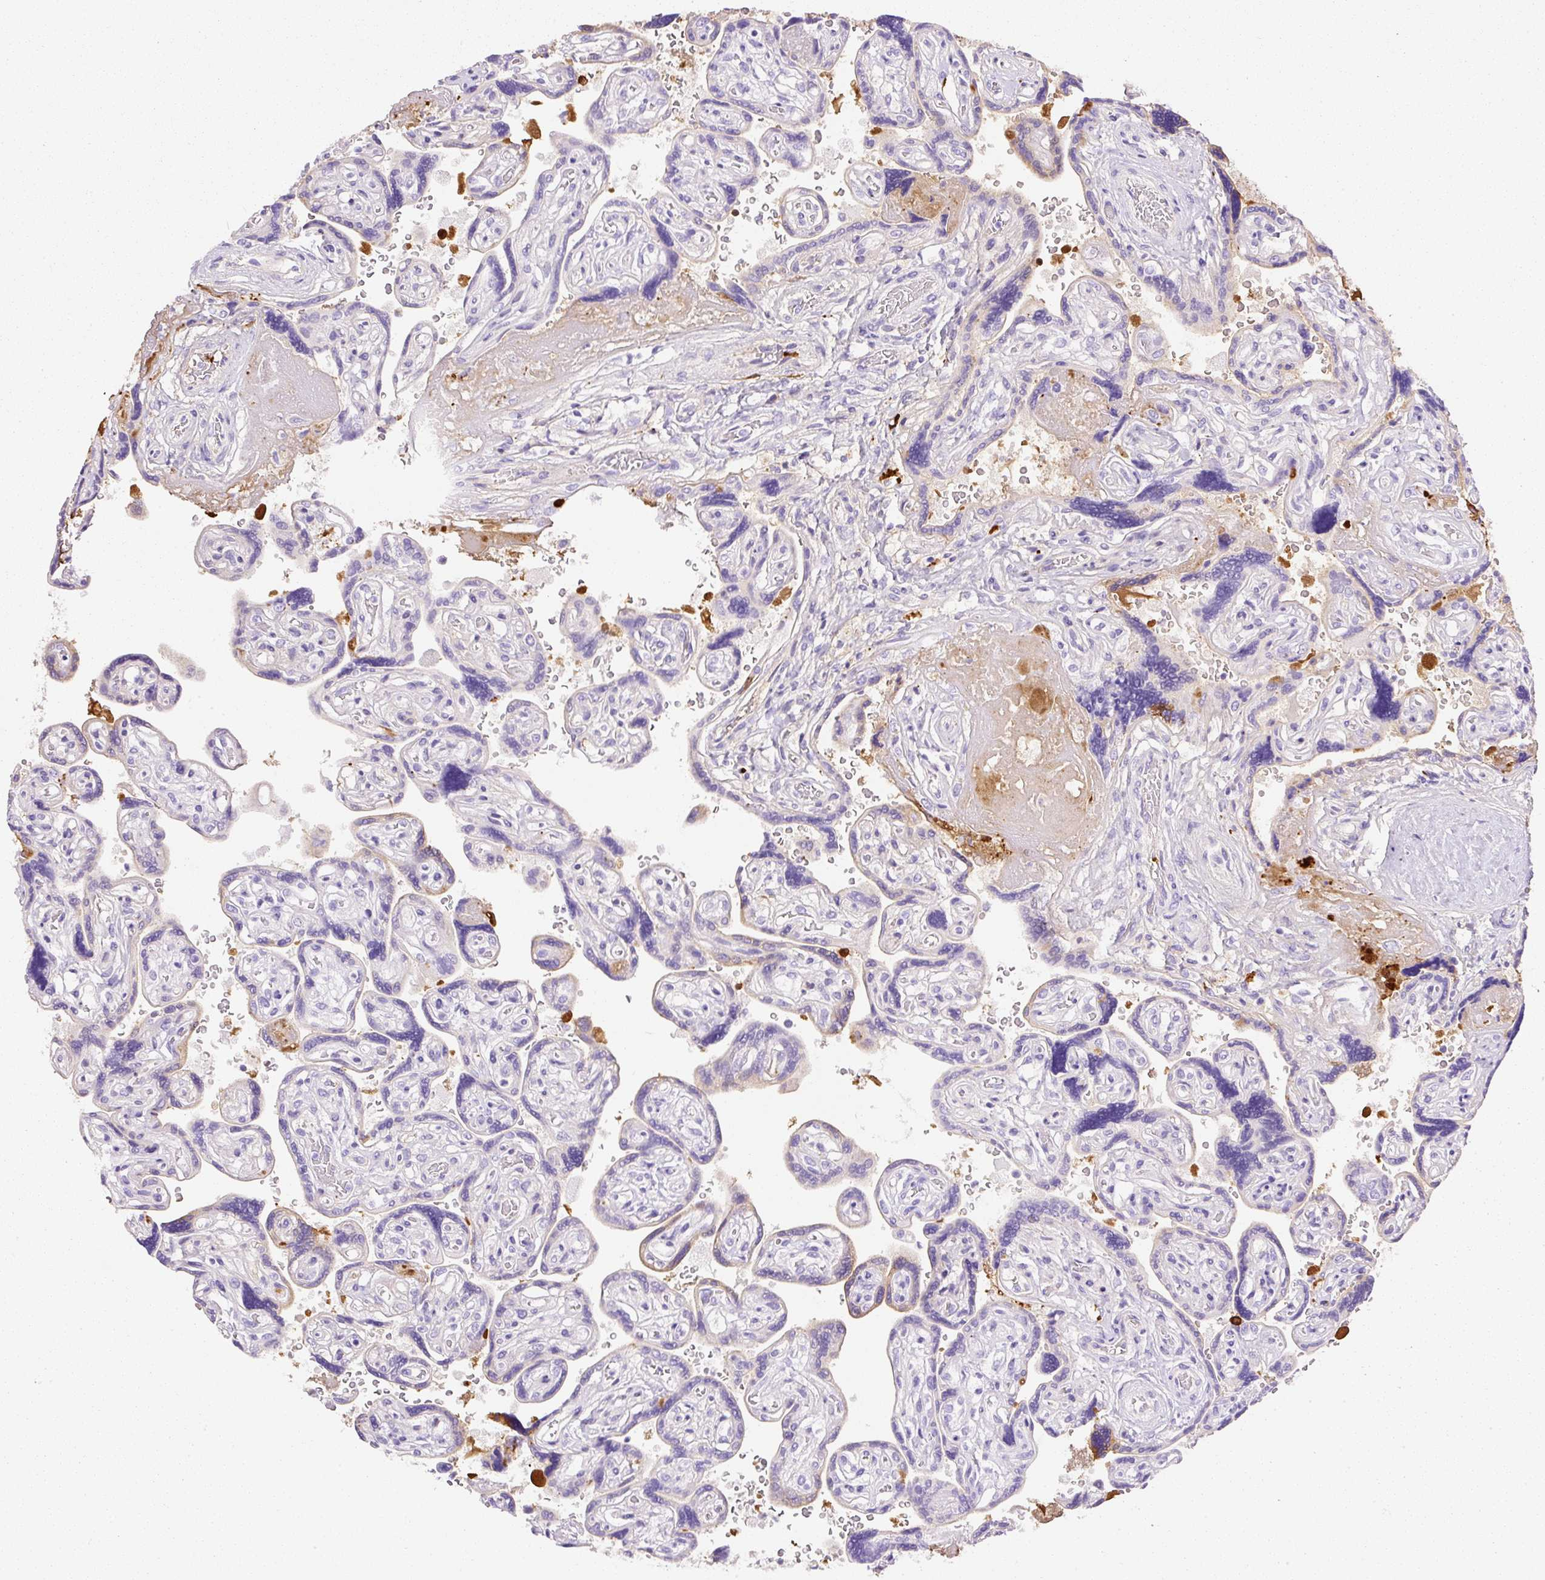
{"staining": {"intensity": "negative", "quantity": "none", "location": "none"}, "tissue": "placenta", "cell_type": "Trophoblastic cells", "image_type": "normal", "snomed": [{"axis": "morphology", "description": "Normal tissue, NOS"}, {"axis": "topography", "description": "Placenta"}], "caption": "An immunohistochemistry micrograph of unremarkable placenta is shown. There is no staining in trophoblastic cells of placenta.", "gene": "APCS", "patient": {"sex": "female", "age": 32}}